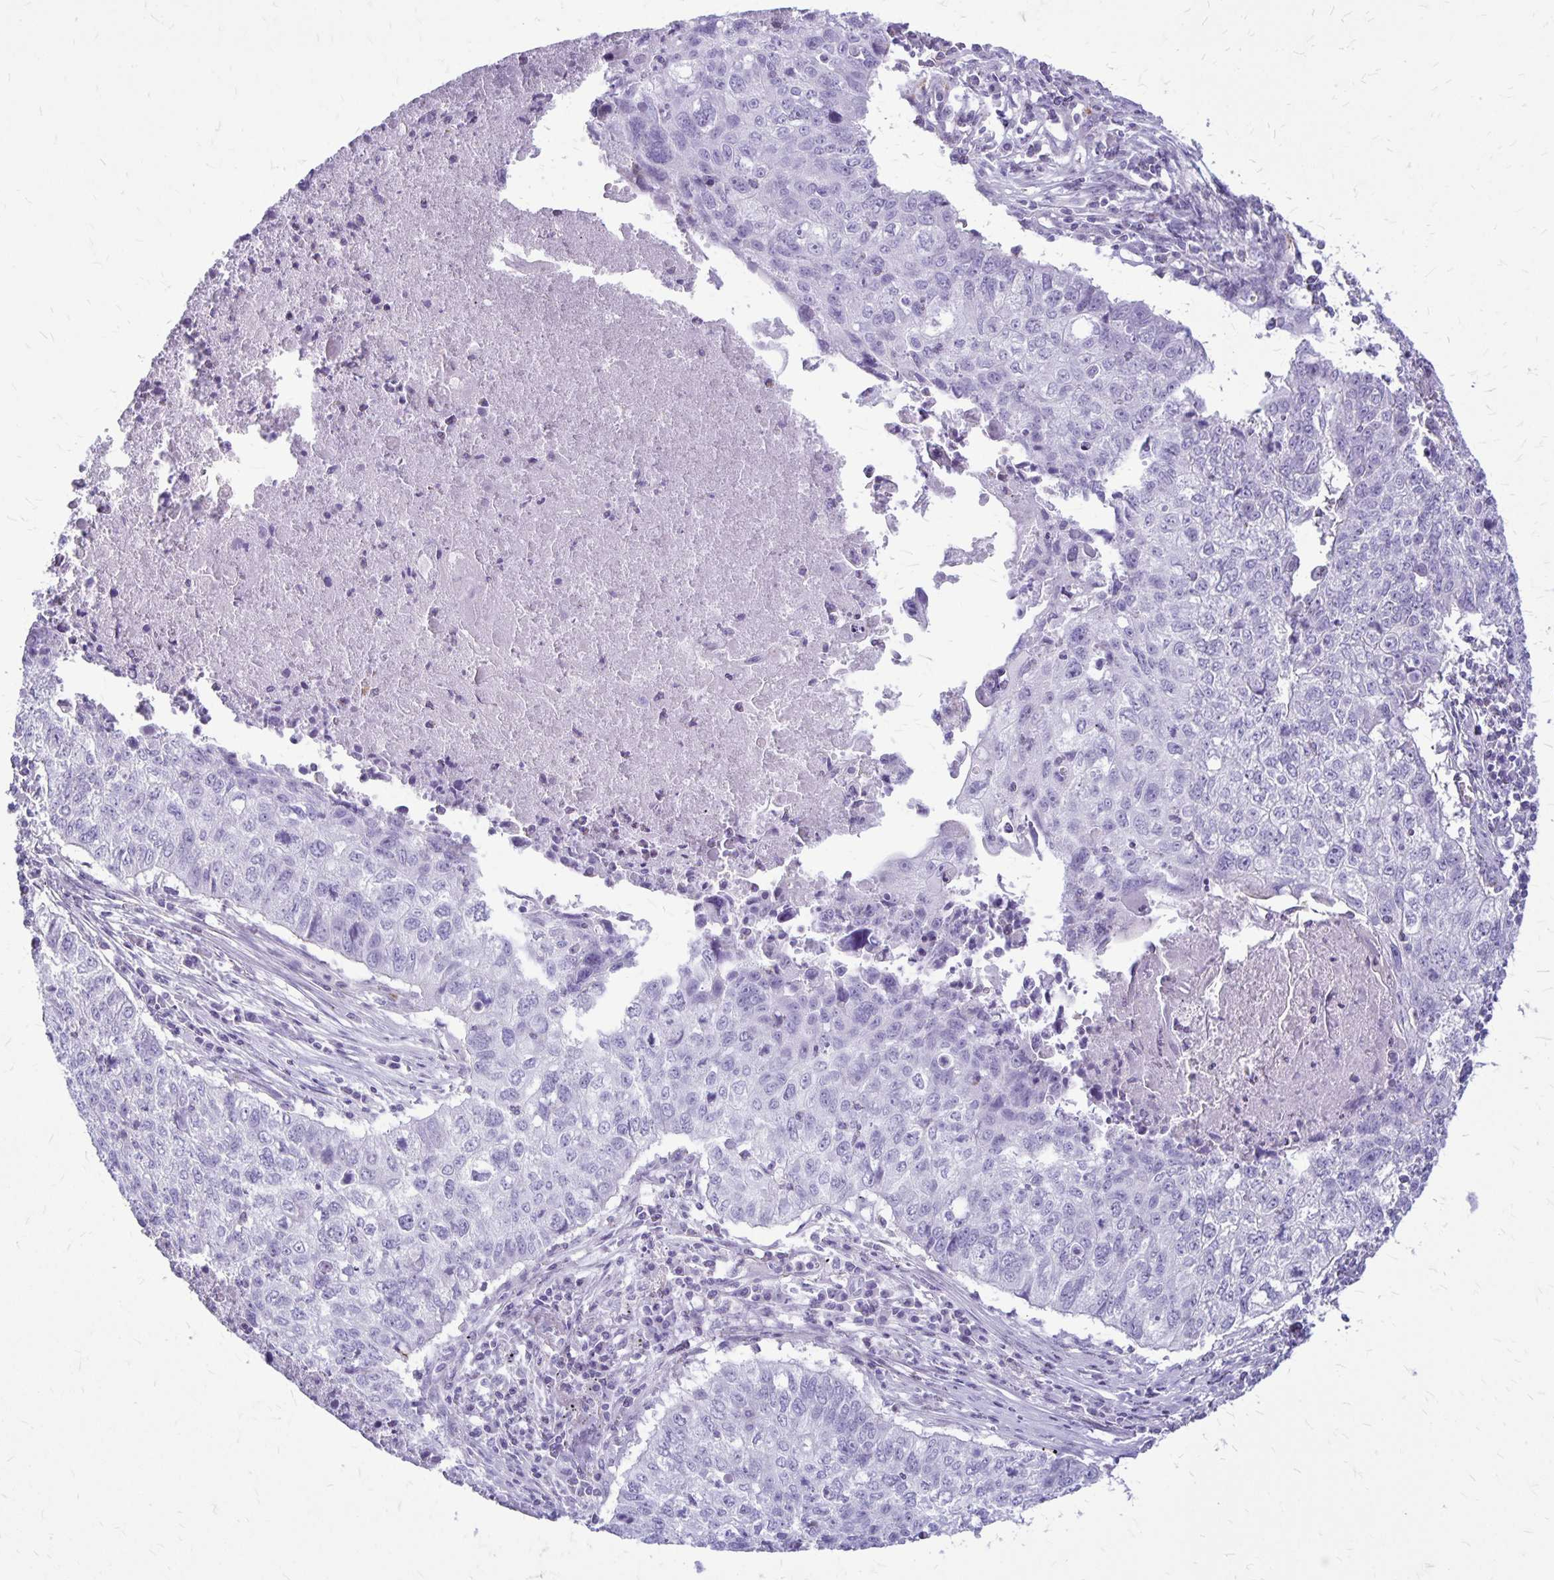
{"staining": {"intensity": "negative", "quantity": "none", "location": "none"}, "tissue": "lung cancer", "cell_type": "Tumor cells", "image_type": "cancer", "snomed": [{"axis": "morphology", "description": "Normal morphology"}, {"axis": "morphology", "description": "Aneuploidy"}, {"axis": "morphology", "description": "Squamous cell carcinoma, NOS"}, {"axis": "topography", "description": "Lymph node"}, {"axis": "topography", "description": "Lung"}], "caption": "This is an immunohistochemistry (IHC) histopathology image of human aneuploidy (lung). There is no expression in tumor cells.", "gene": "GP9", "patient": {"sex": "female", "age": 76}}